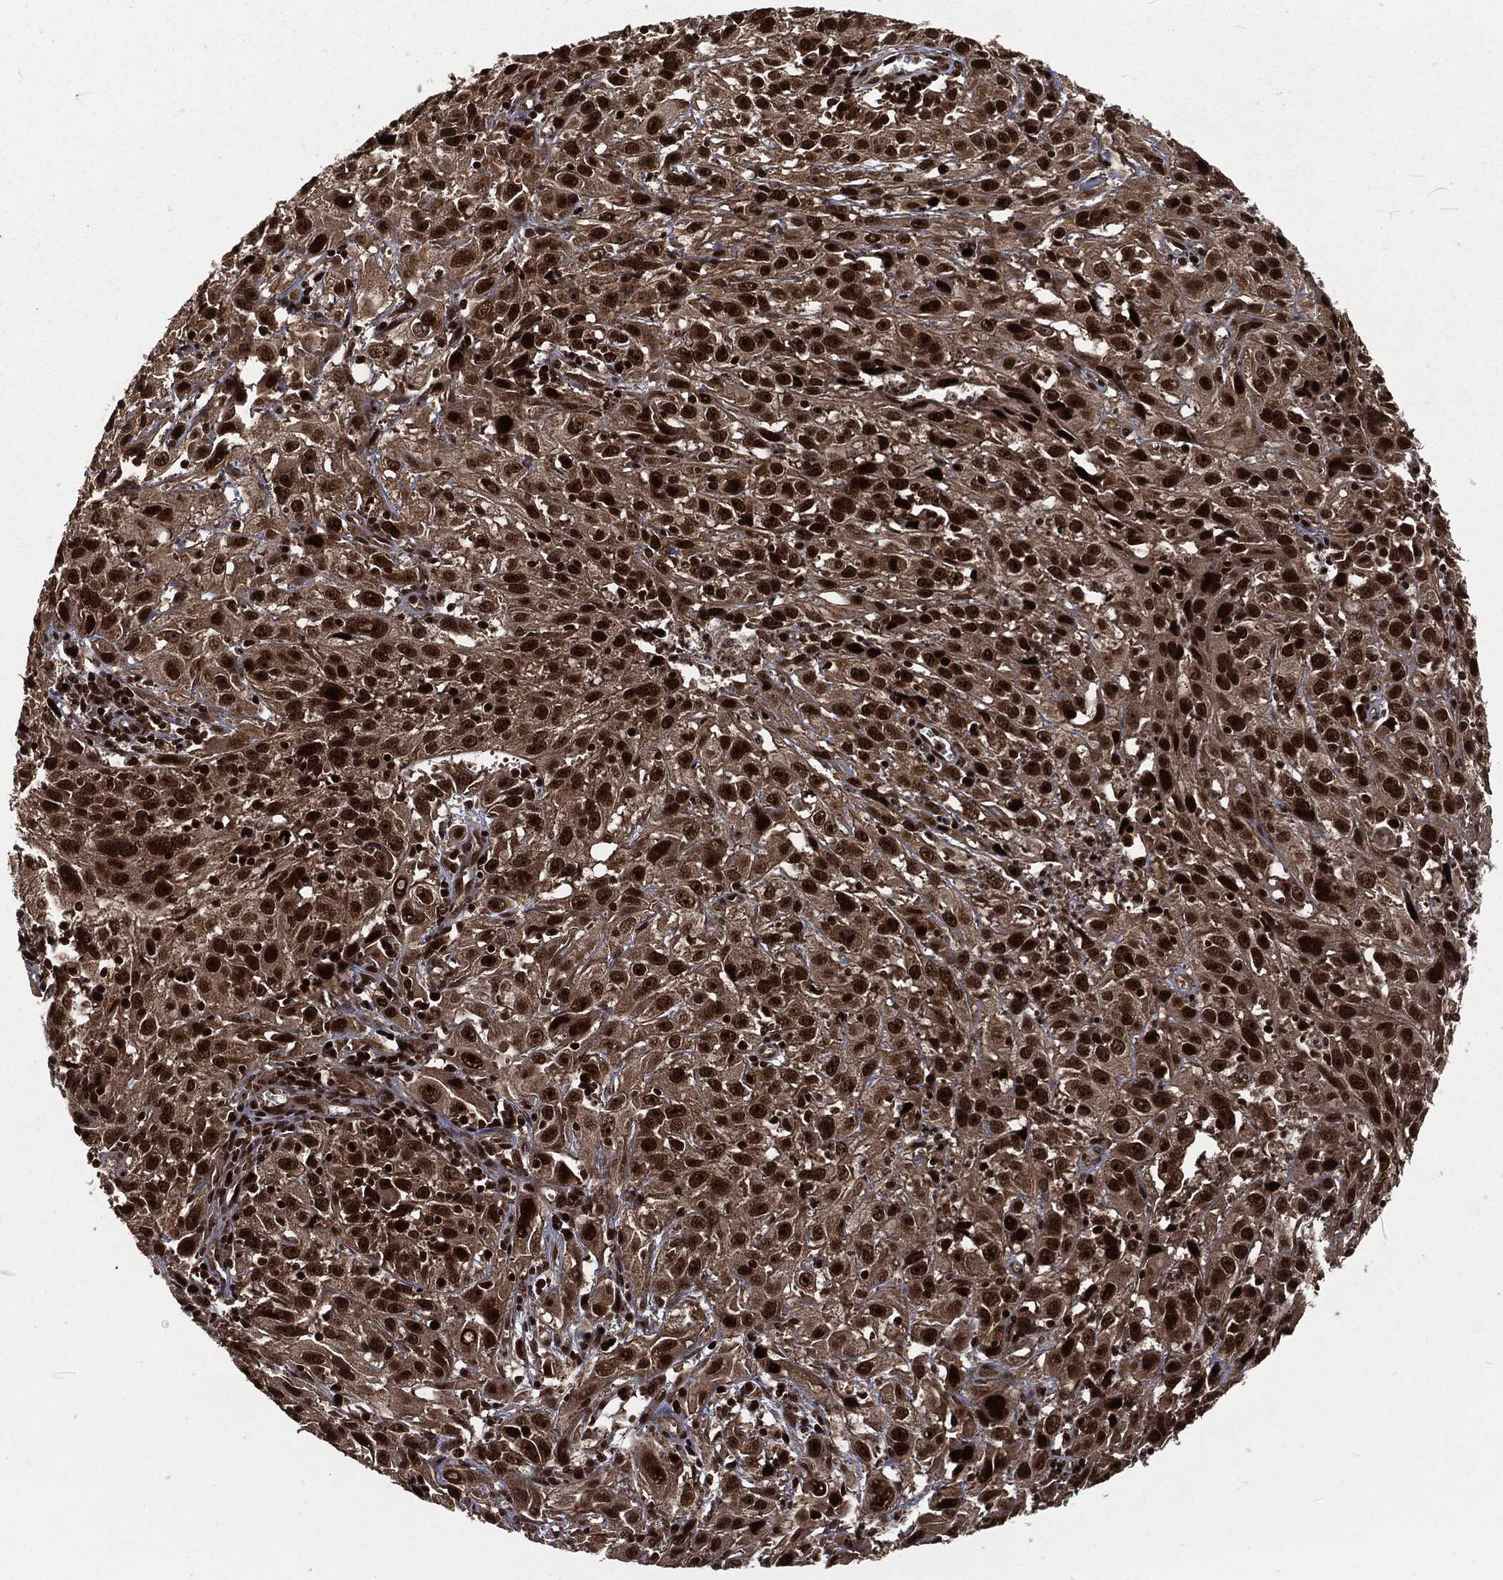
{"staining": {"intensity": "strong", "quantity": ">75%", "location": "nuclear"}, "tissue": "cervical cancer", "cell_type": "Tumor cells", "image_type": "cancer", "snomed": [{"axis": "morphology", "description": "Squamous cell carcinoma, NOS"}, {"axis": "topography", "description": "Cervix"}], "caption": "Immunohistochemistry (IHC) photomicrograph of neoplastic tissue: squamous cell carcinoma (cervical) stained using immunohistochemistry (IHC) exhibits high levels of strong protein expression localized specifically in the nuclear of tumor cells, appearing as a nuclear brown color.", "gene": "NGRN", "patient": {"sex": "female", "age": 32}}